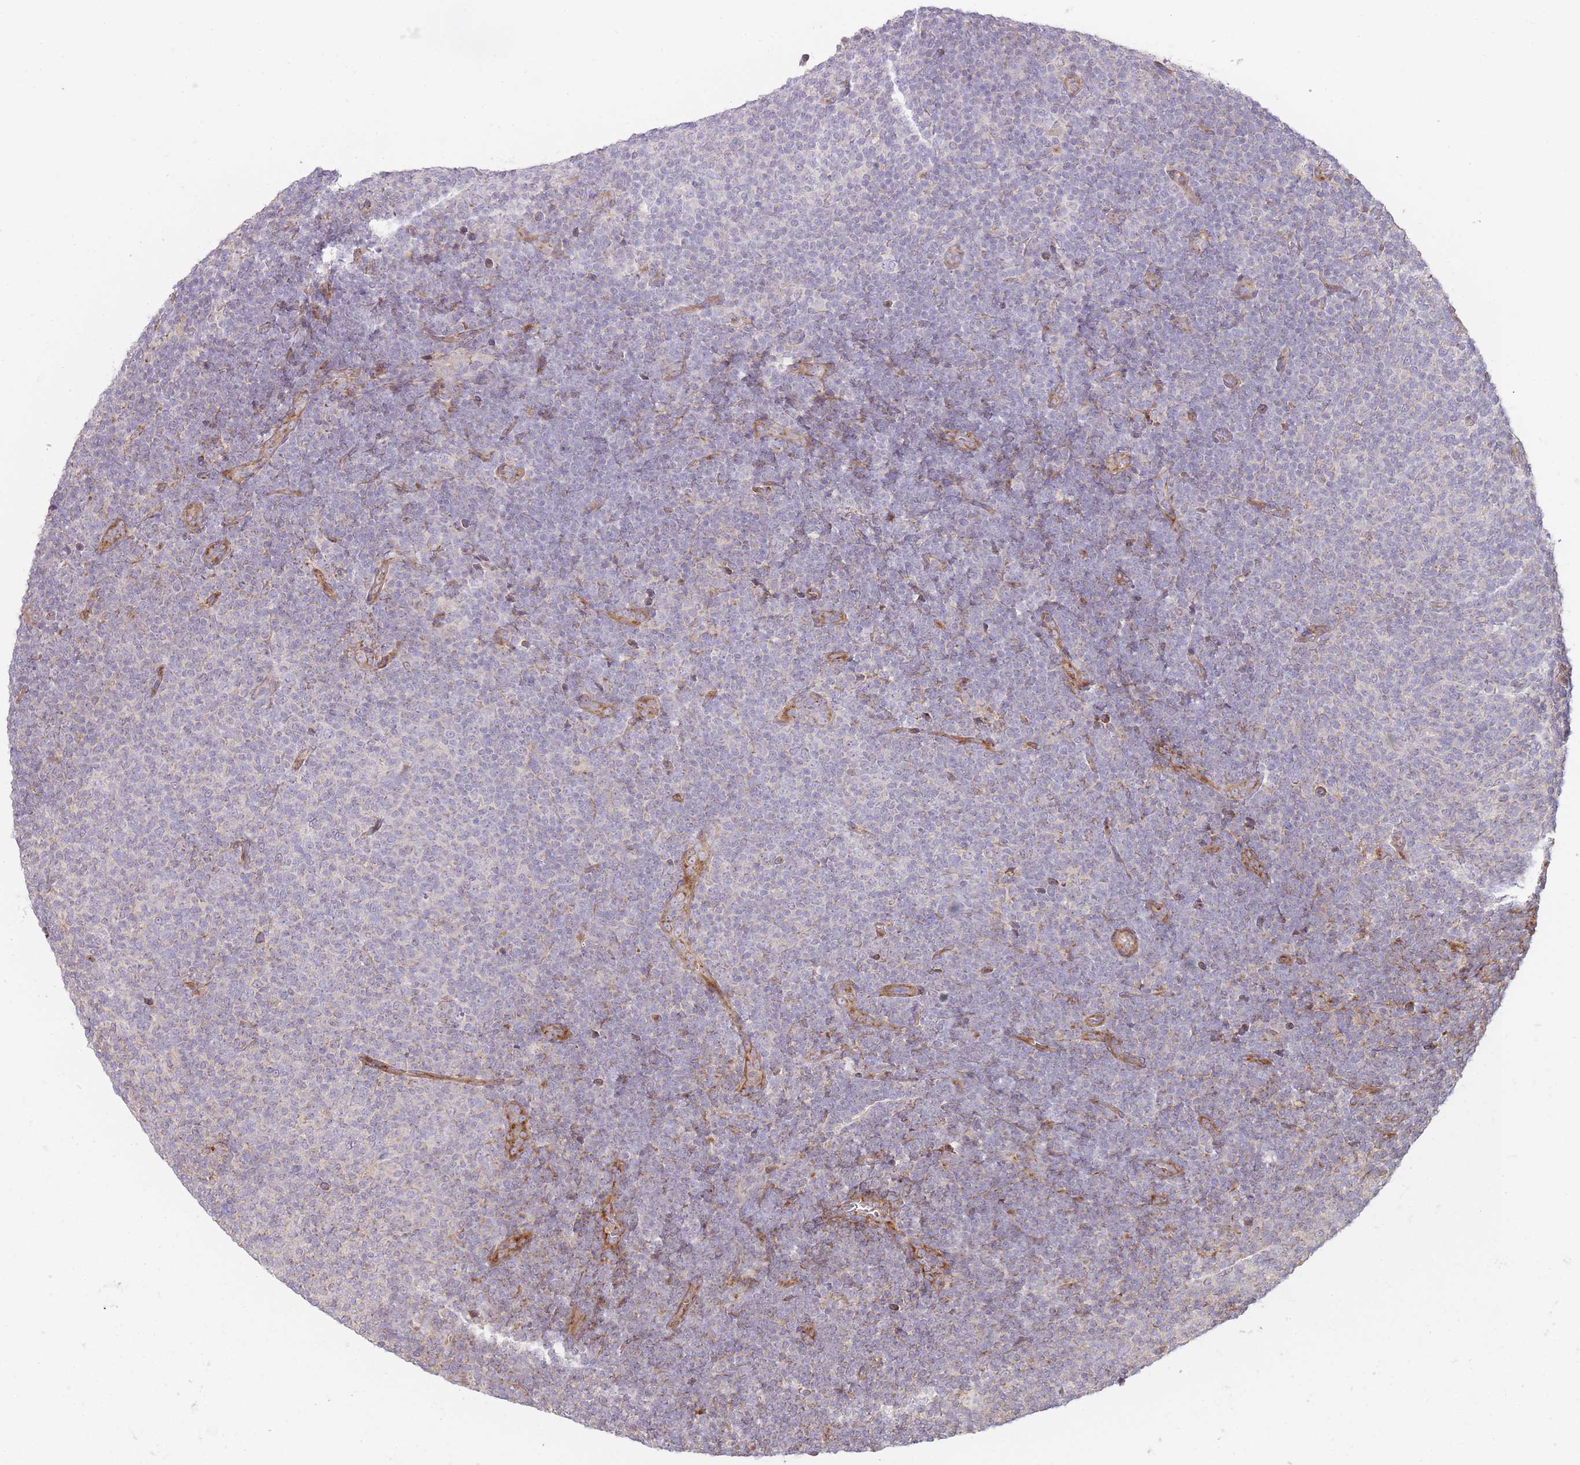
{"staining": {"intensity": "negative", "quantity": "none", "location": "none"}, "tissue": "lymphoma", "cell_type": "Tumor cells", "image_type": "cancer", "snomed": [{"axis": "morphology", "description": "Malignant lymphoma, non-Hodgkin's type, Low grade"}, {"axis": "topography", "description": "Lymph node"}], "caption": "This photomicrograph is of lymphoma stained with immunohistochemistry to label a protein in brown with the nuclei are counter-stained blue. There is no staining in tumor cells.", "gene": "PPP3R2", "patient": {"sex": "male", "age": 66}}